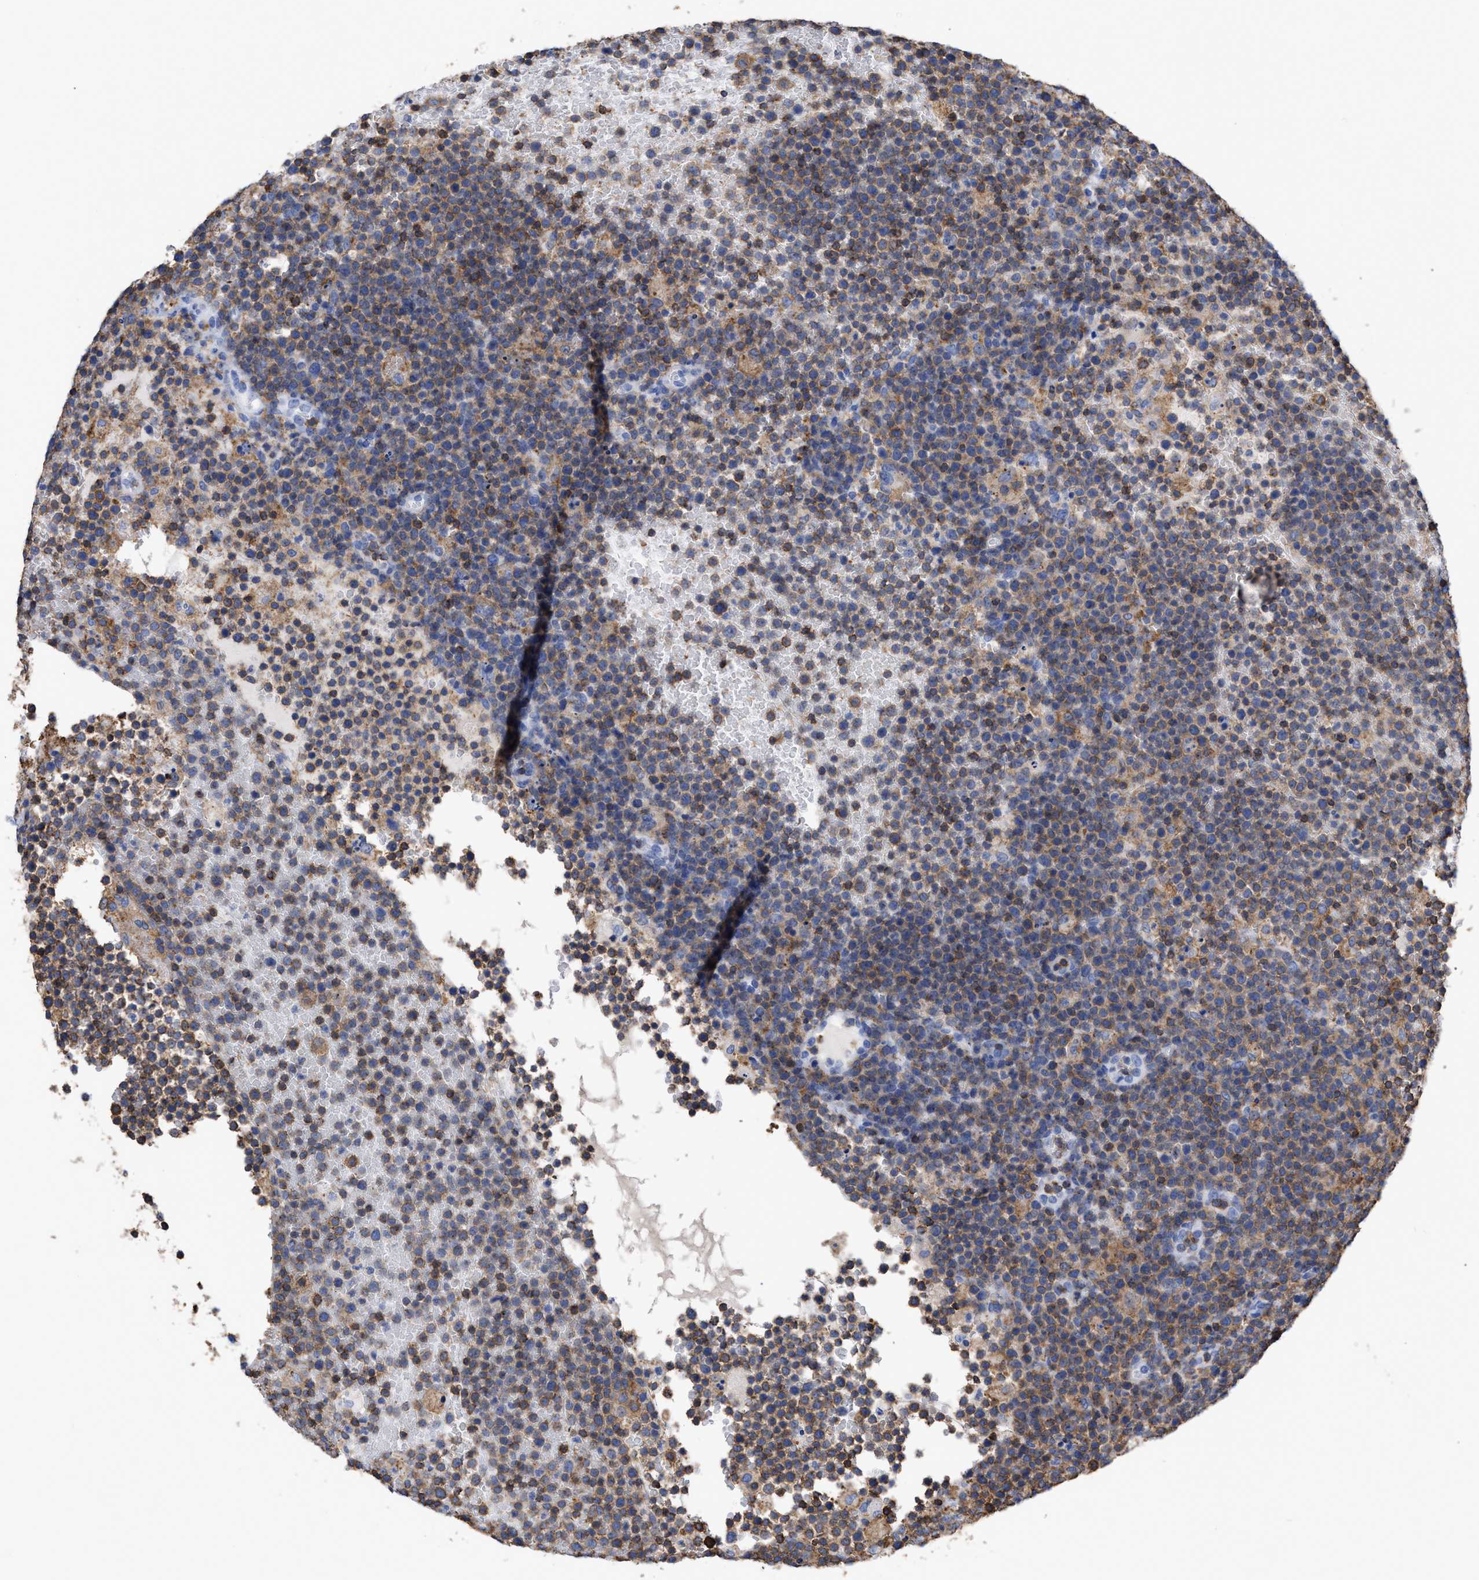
{"staining": {"intensity": "moderate", "quantity": ">75%", "location": "cytoplasmic/membranous"}, "tissue": "lymphoma", "cell_type": "Tumor cells", "image_type": "cancer", "snomed": [{"axis": "morphology", "description": "Malignant lymphoma, non-Hodgkin's type, High grade"}, {"axis": "topography", "description": "Lymph node"}], "caption": "Immunohistochemistry (IHC) photomicrograph of human high-grade malignant lymphoma, non-Hodgkin's type stained for a protein (brown), which shows medium levels of moderate cytoplasmic/membranous positivity in approximately >75% of tumor cells.", "gene": "HCLS1", "patient": {"sex": "male", "age": 61}}